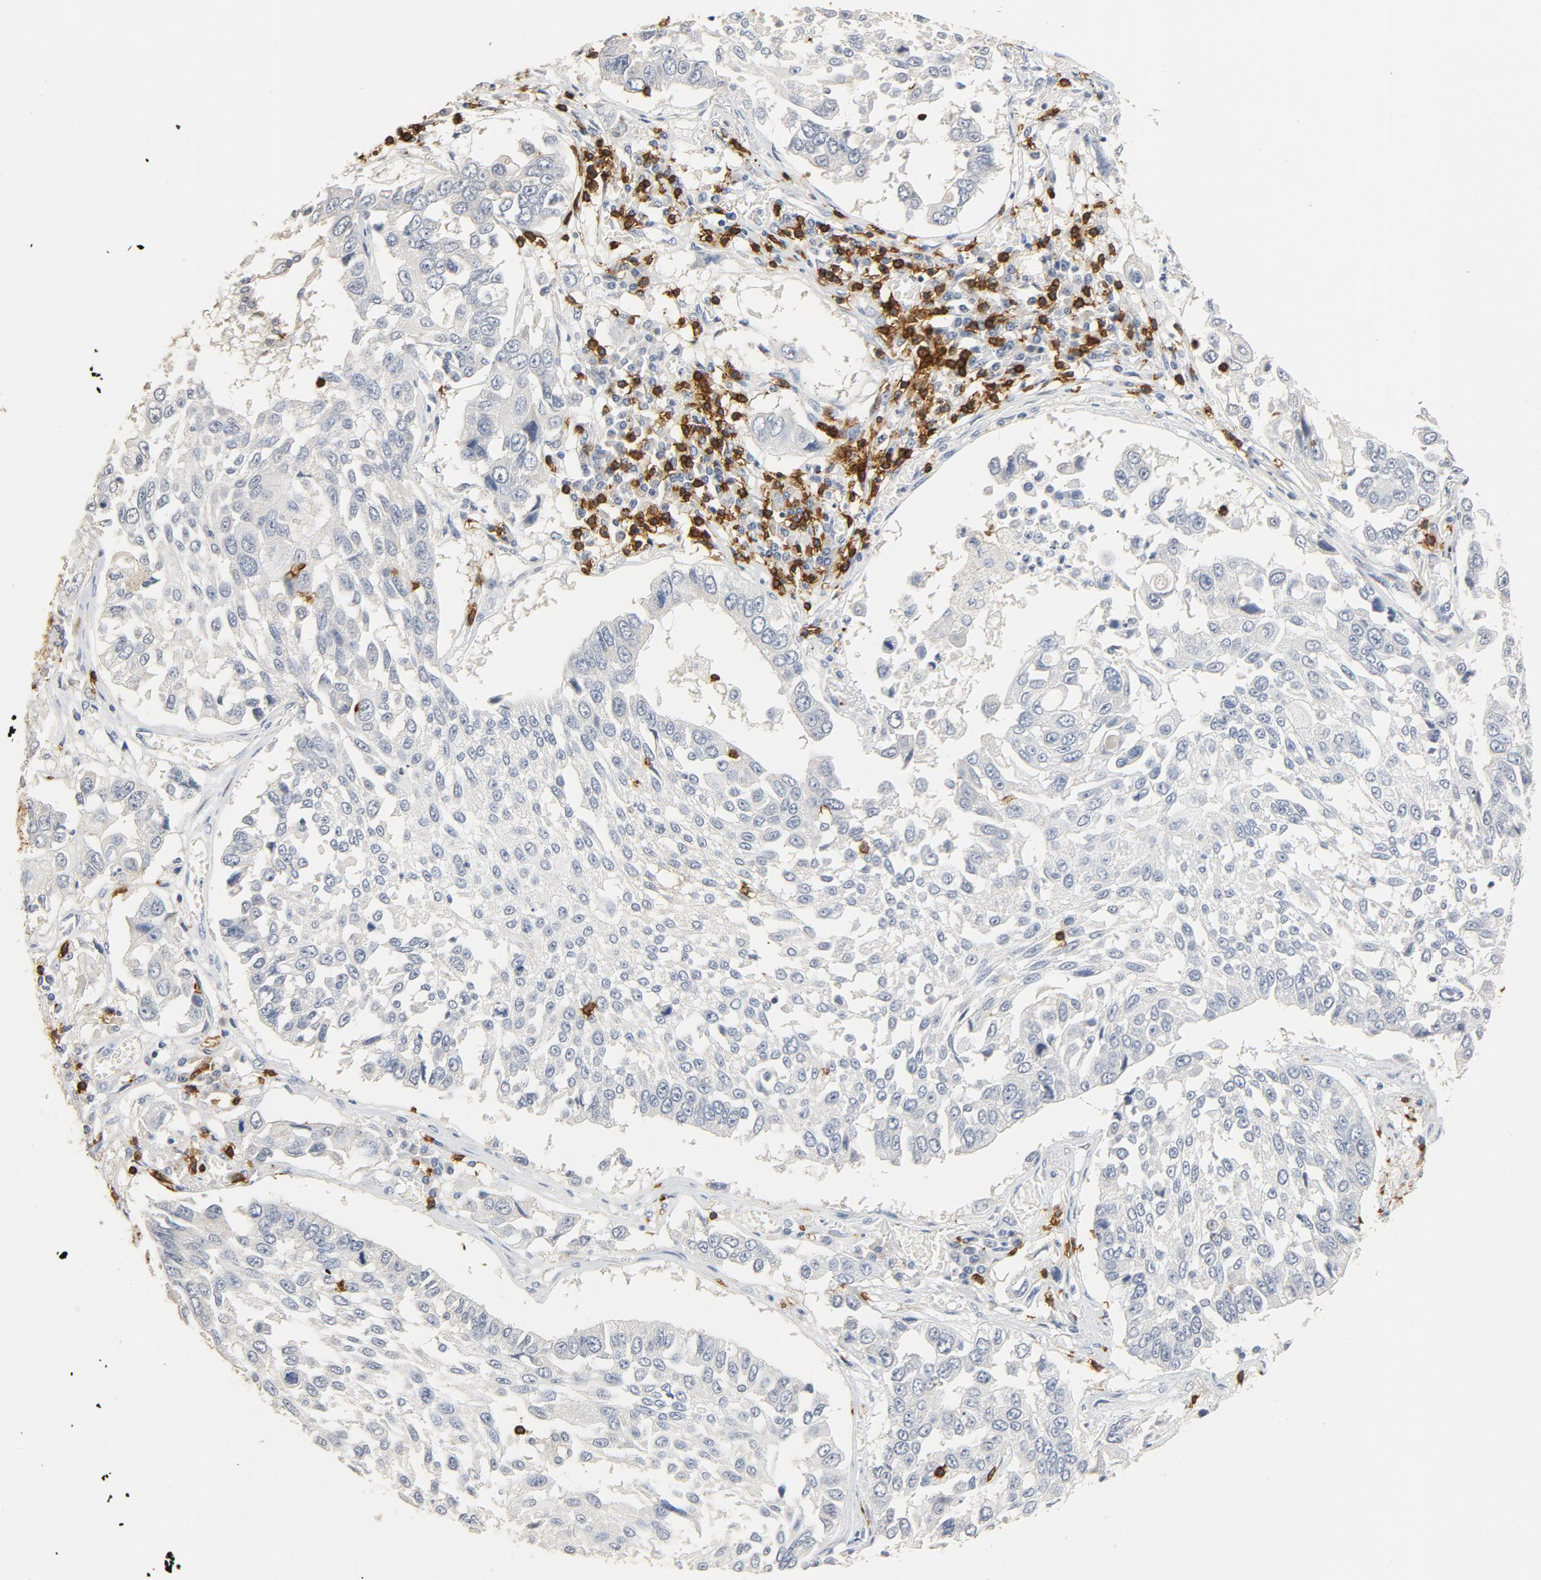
{"staining": {"intensity": "negative", "quantity": "none", "location": "none"}, "tissue": "lung cancer", "cell_type": "Tumor cells", "image_type": "cancer", "snomed": [{"axis": "morphology", "description": "Squamous cell carcinoma, NOS"}, {"axis": "topography", "description": "Lung"}], "caption": "An immunohistochemistry (IHC) micrograph of lung cancer (squamous cell carcinoma) is shown. There is no staining in tumor cells of lung cancer (squamous cell carcinoma). The staining was performed using DAB (3,3'-diaminobenzidine) to visualize the protein expression in brown, while the nuclei were stained in blue with hematoxylin (Magnification: 20x).", "gene": "CD247", "patient": {"sex": "male", "age": 71}}